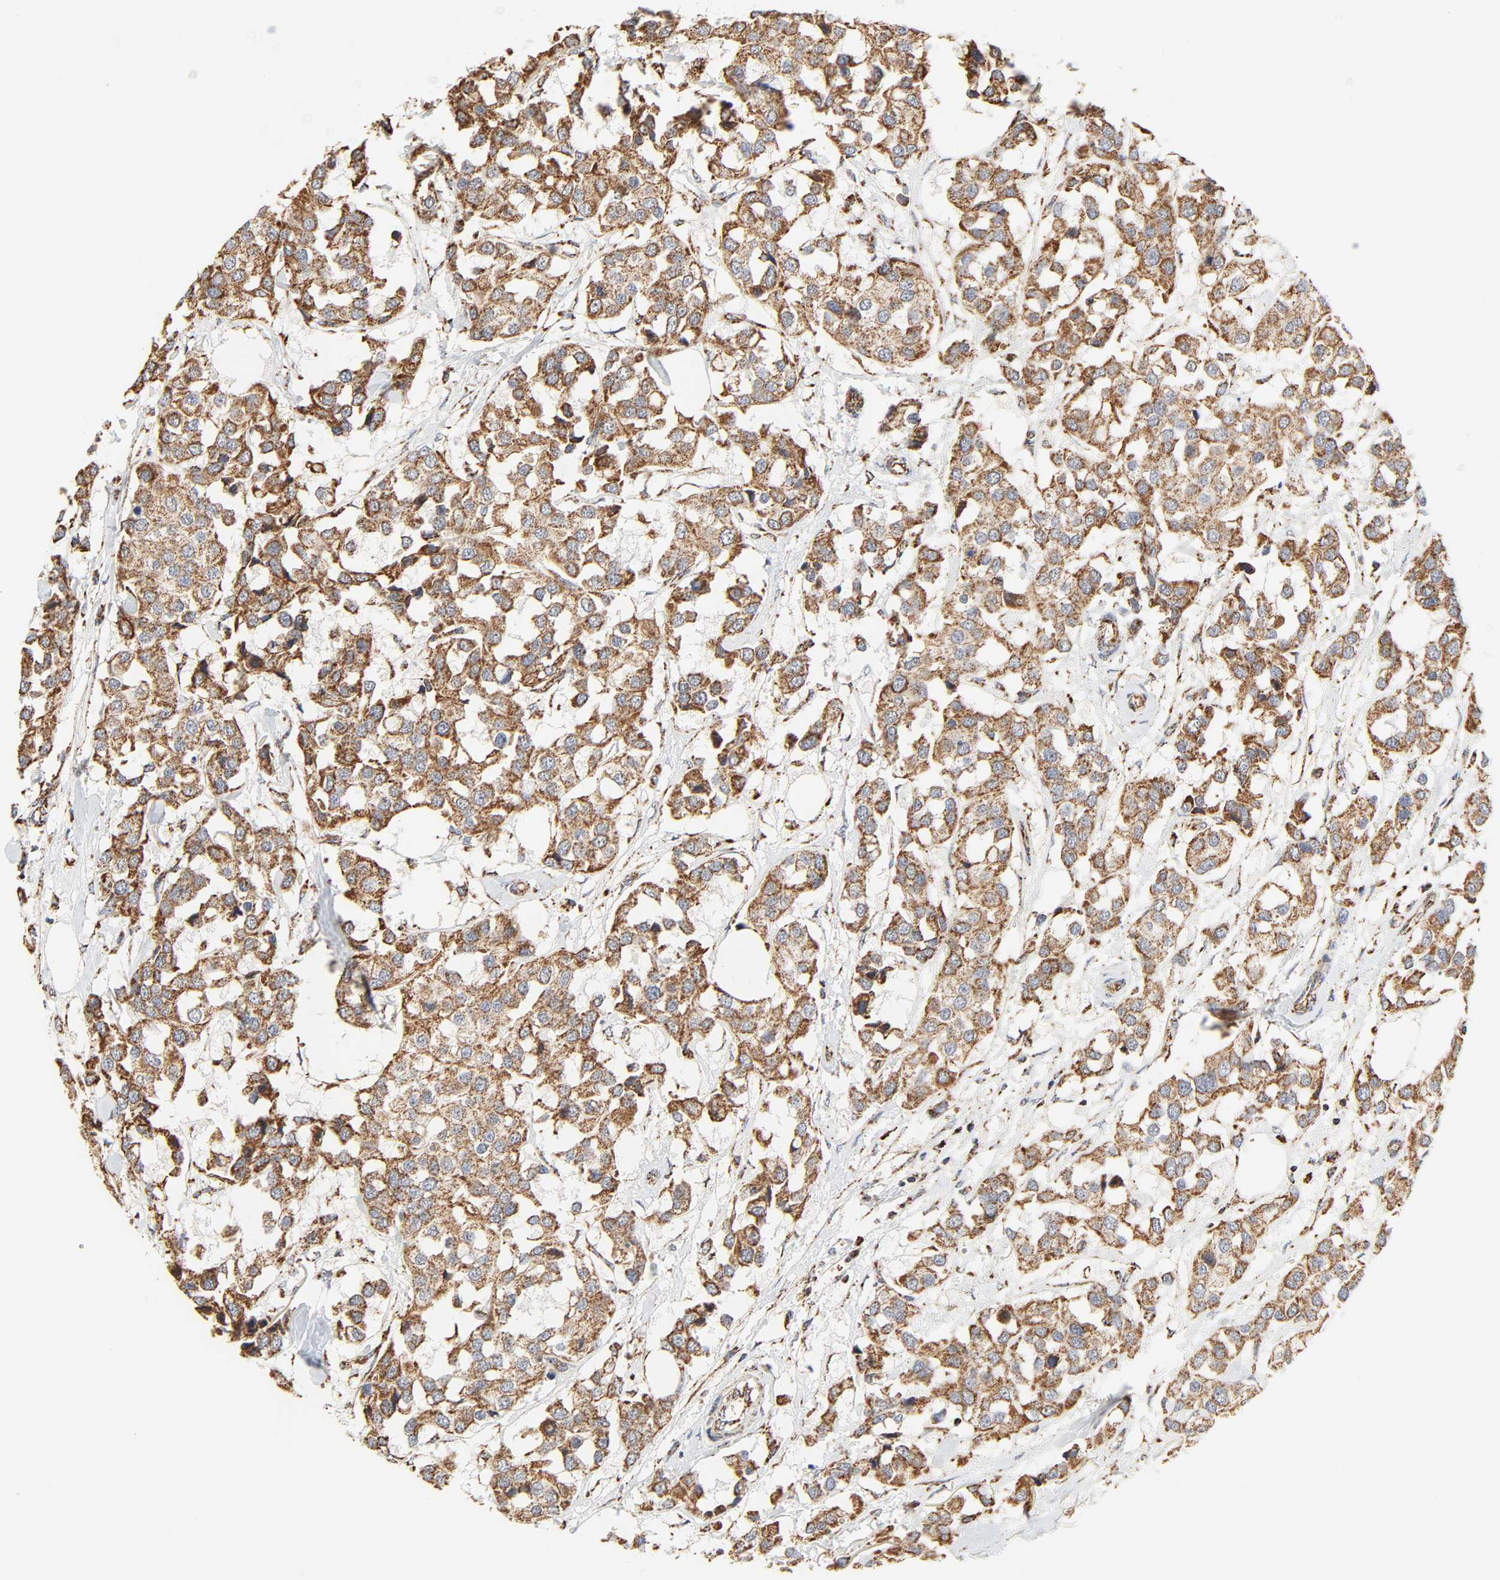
{"staining": {"intensity": "strong", "quantity": ">75%", "location": "cytoplasmic/membranous"}, "tissue": "breast cancer", "cell_type": "Tumor cells", "image_type": "cancer", "snomed": [{"axis": "morphology", "description": "Duct carcinoma"}, {"axis": "topography", "description": "Breast"}], "caption": "Breast cancer (invasive ductal carcinoma) was stained to show a protein in brown. There is high levels of strong cytoplasmic/membranous expression in approximately >75% of tumor cells. (Brightfield microscopy of DAB IHC at high magnification).", "gene": "ZMAT5", "patient": {"sex": "female", "age": 80}}